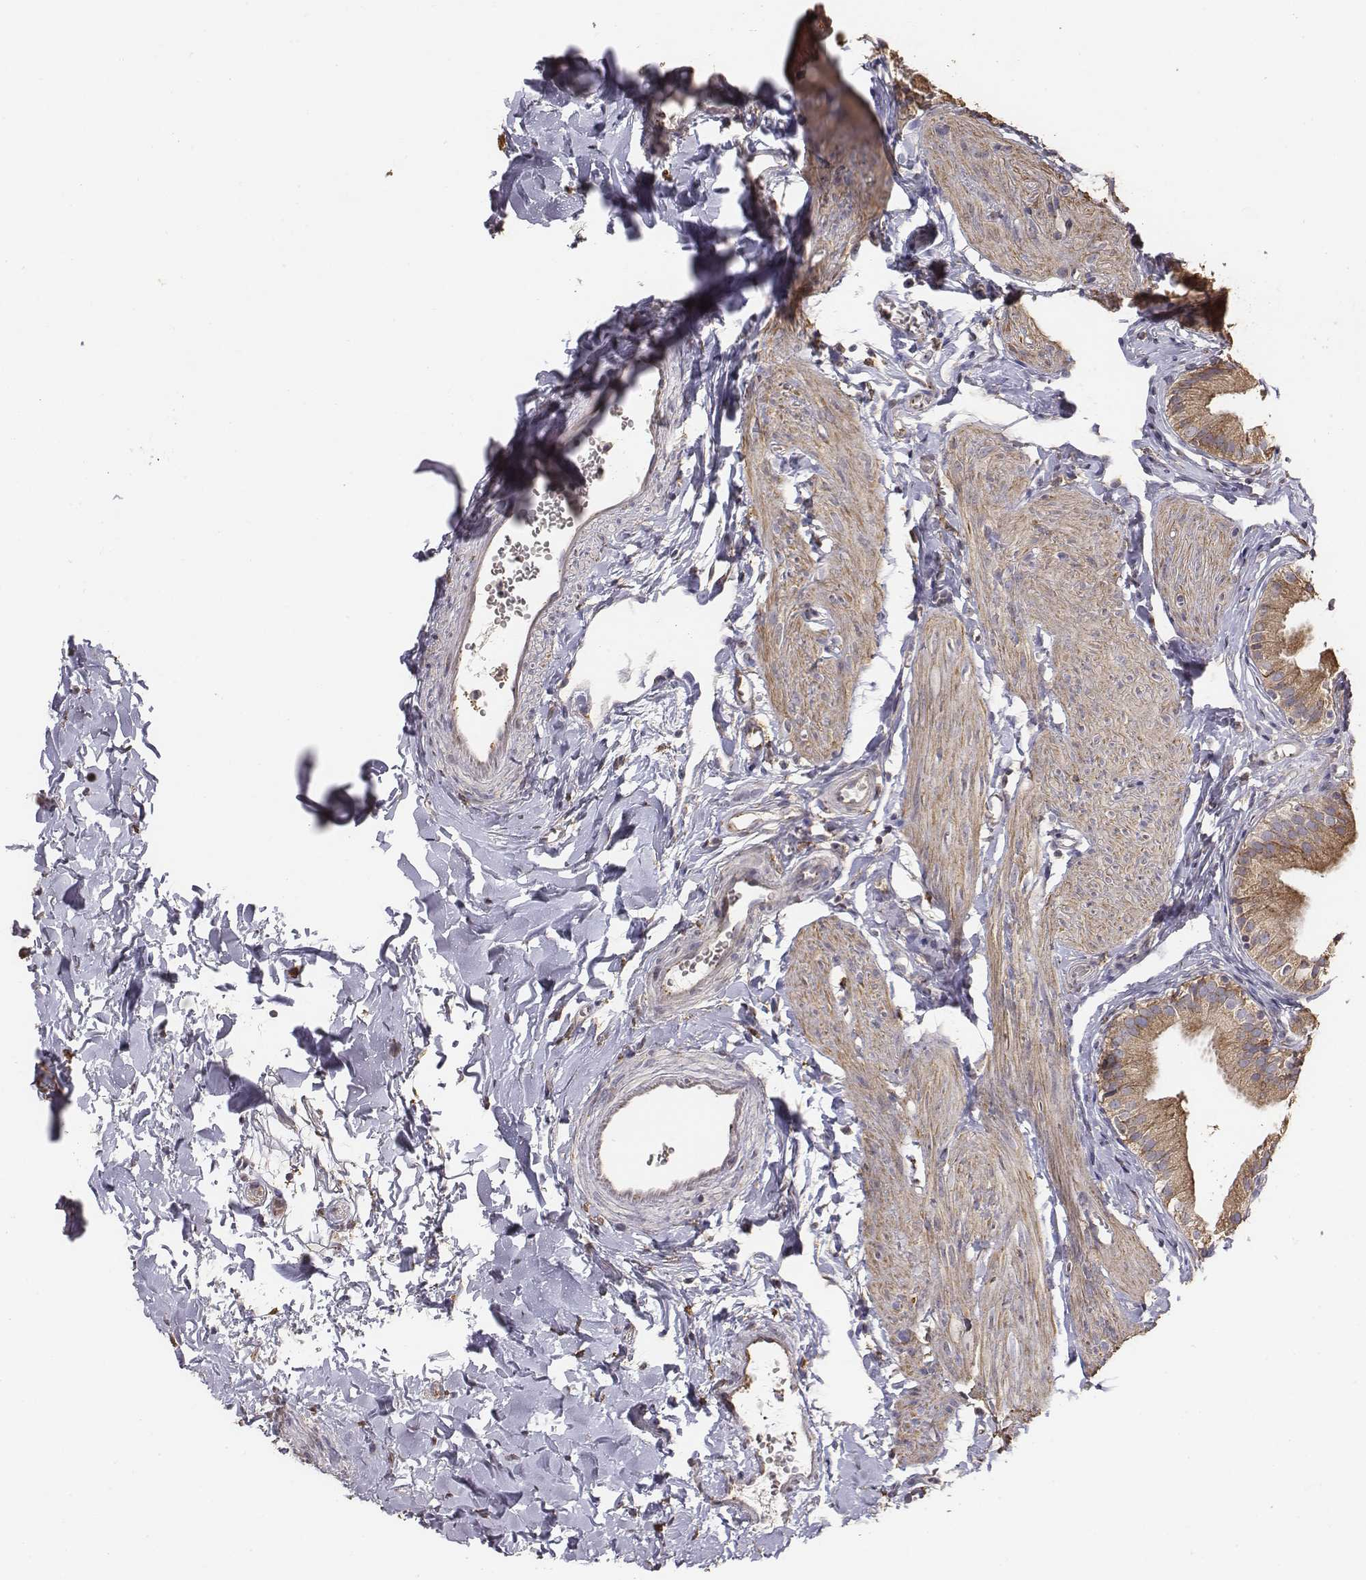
{"staining": {"intensity": "moderate", "quantity": ">75%", "location": "cytoplasmic/membranous"}, "tissue": "gallbladder", "cell_type": "Glandular cells", "image_type": "normal", "snomed": [{"axis": "morphology", "description": "Normal tissue, NOS"}, {"axis": "topography", "description": "Gallbladder"}], "caption": "Immunohistochemistry staining of unremarkable gallbladder, which exhibits medium levels of moderate cytoplasmic/membranous positivity in about >75% of glandular cells indicating moderate cytoplasmic/membranous protein positivity. The staining was performed using DAB (3,3'-diaminobenzidine) (brown) for protein detection and nuclei were counterstained in hematoxylin (blue).", "gene": "AP1B1", "patient": {"sex": "female", "age": 47}}